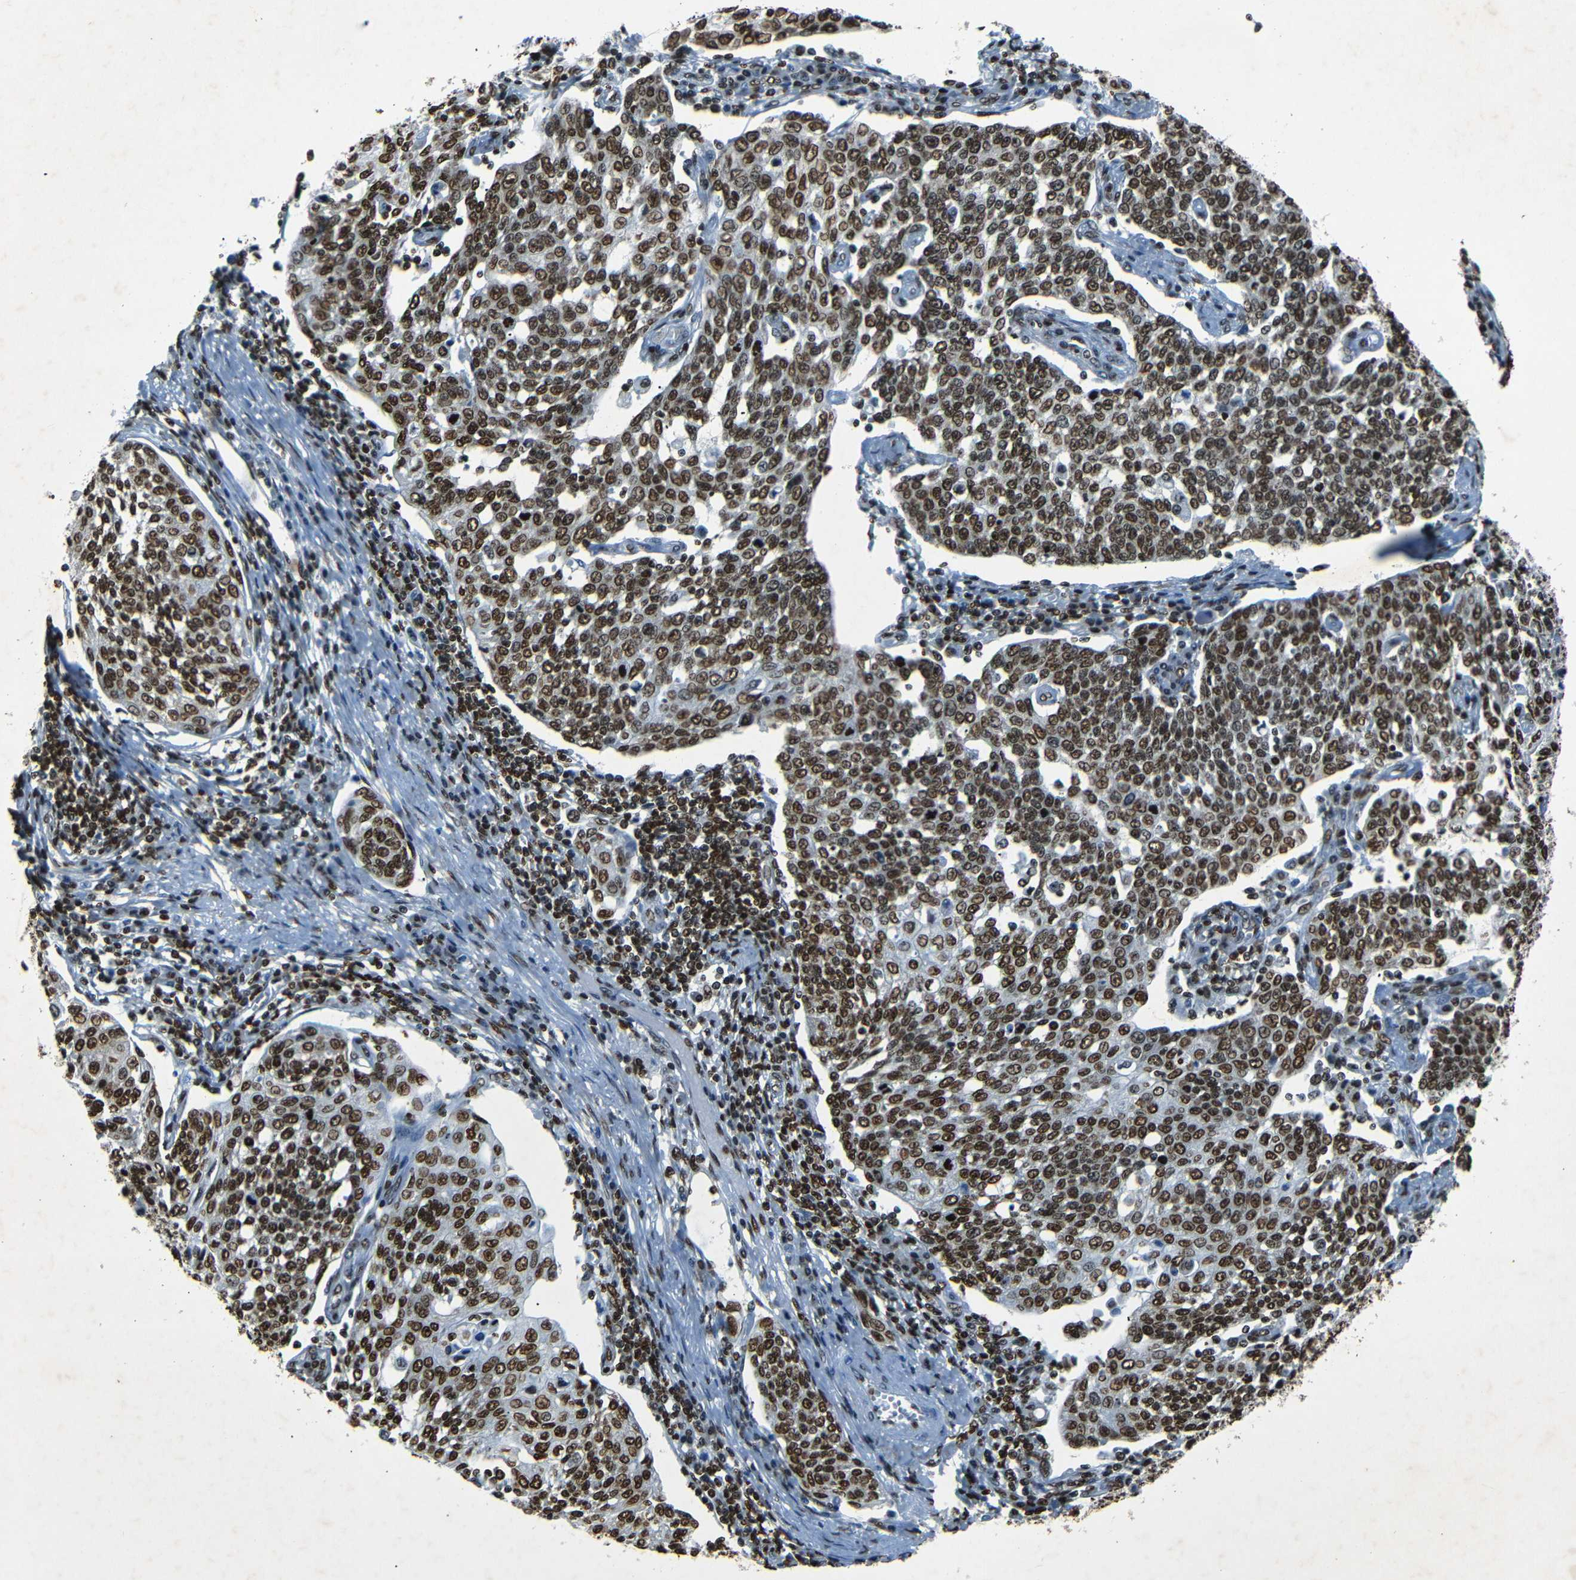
{"staining": {"intensity": "strong", "quantity": ">75%", "location": "nuclear"}, "tissue": "cervical cancer", "cell_type": "Tumor cells", "image_type": "cancer", "snomed": [{"axis": "morphology", "description": "Squamous cell carcinoma, NOS"}, {"axis": "topography", "description": "Cervix"}], "caption": "Immunohistochemical staining of human cervical cancer reveals high levels of strong nuclear protein expression in approximately >75% of tumor cells.", "gene": "HMGN1", "patient": {"sex": "female", "age": 34}}